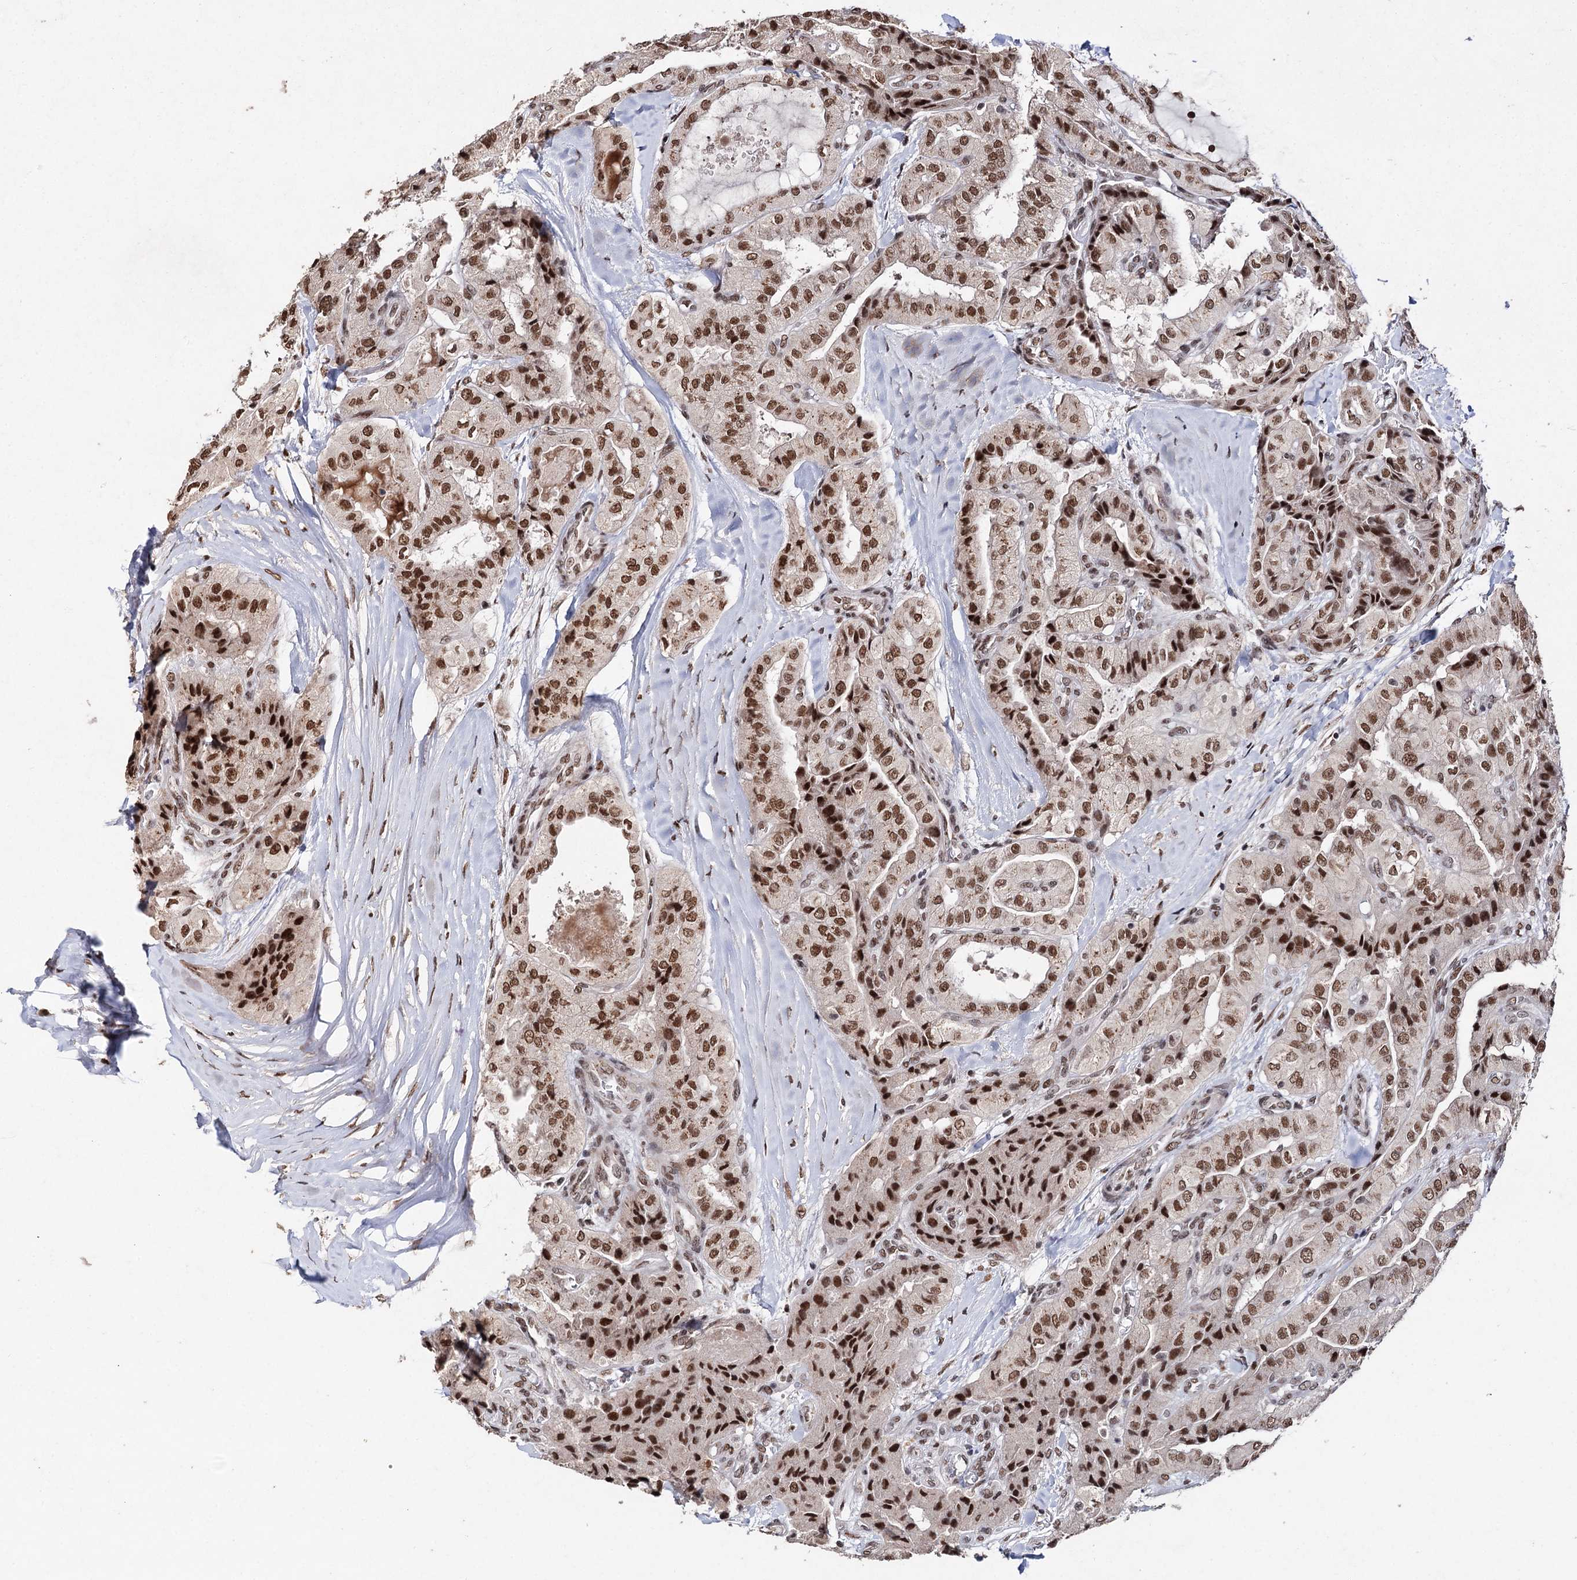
{"staining": {"intensity": "strong", "quantity": ">75%", "location": "nuclear"}, "tissue": "thyroid cancer", "cell_type": "Tumor cells", "image_type": "cancer", "snomed": [{"axis": "morphology", "description": "Papillary adenocarcinoma, NOS"}, {"axis": "topography", "description": "Thyroid gland"}], "caption": "The immunohistochemical stain highlights strong nuclear positivity in tumor cells of thyroid papillary adenocarcinoma tissue.", "gene": "MATR3", "patient": {"sex": "female", "age": 59}}